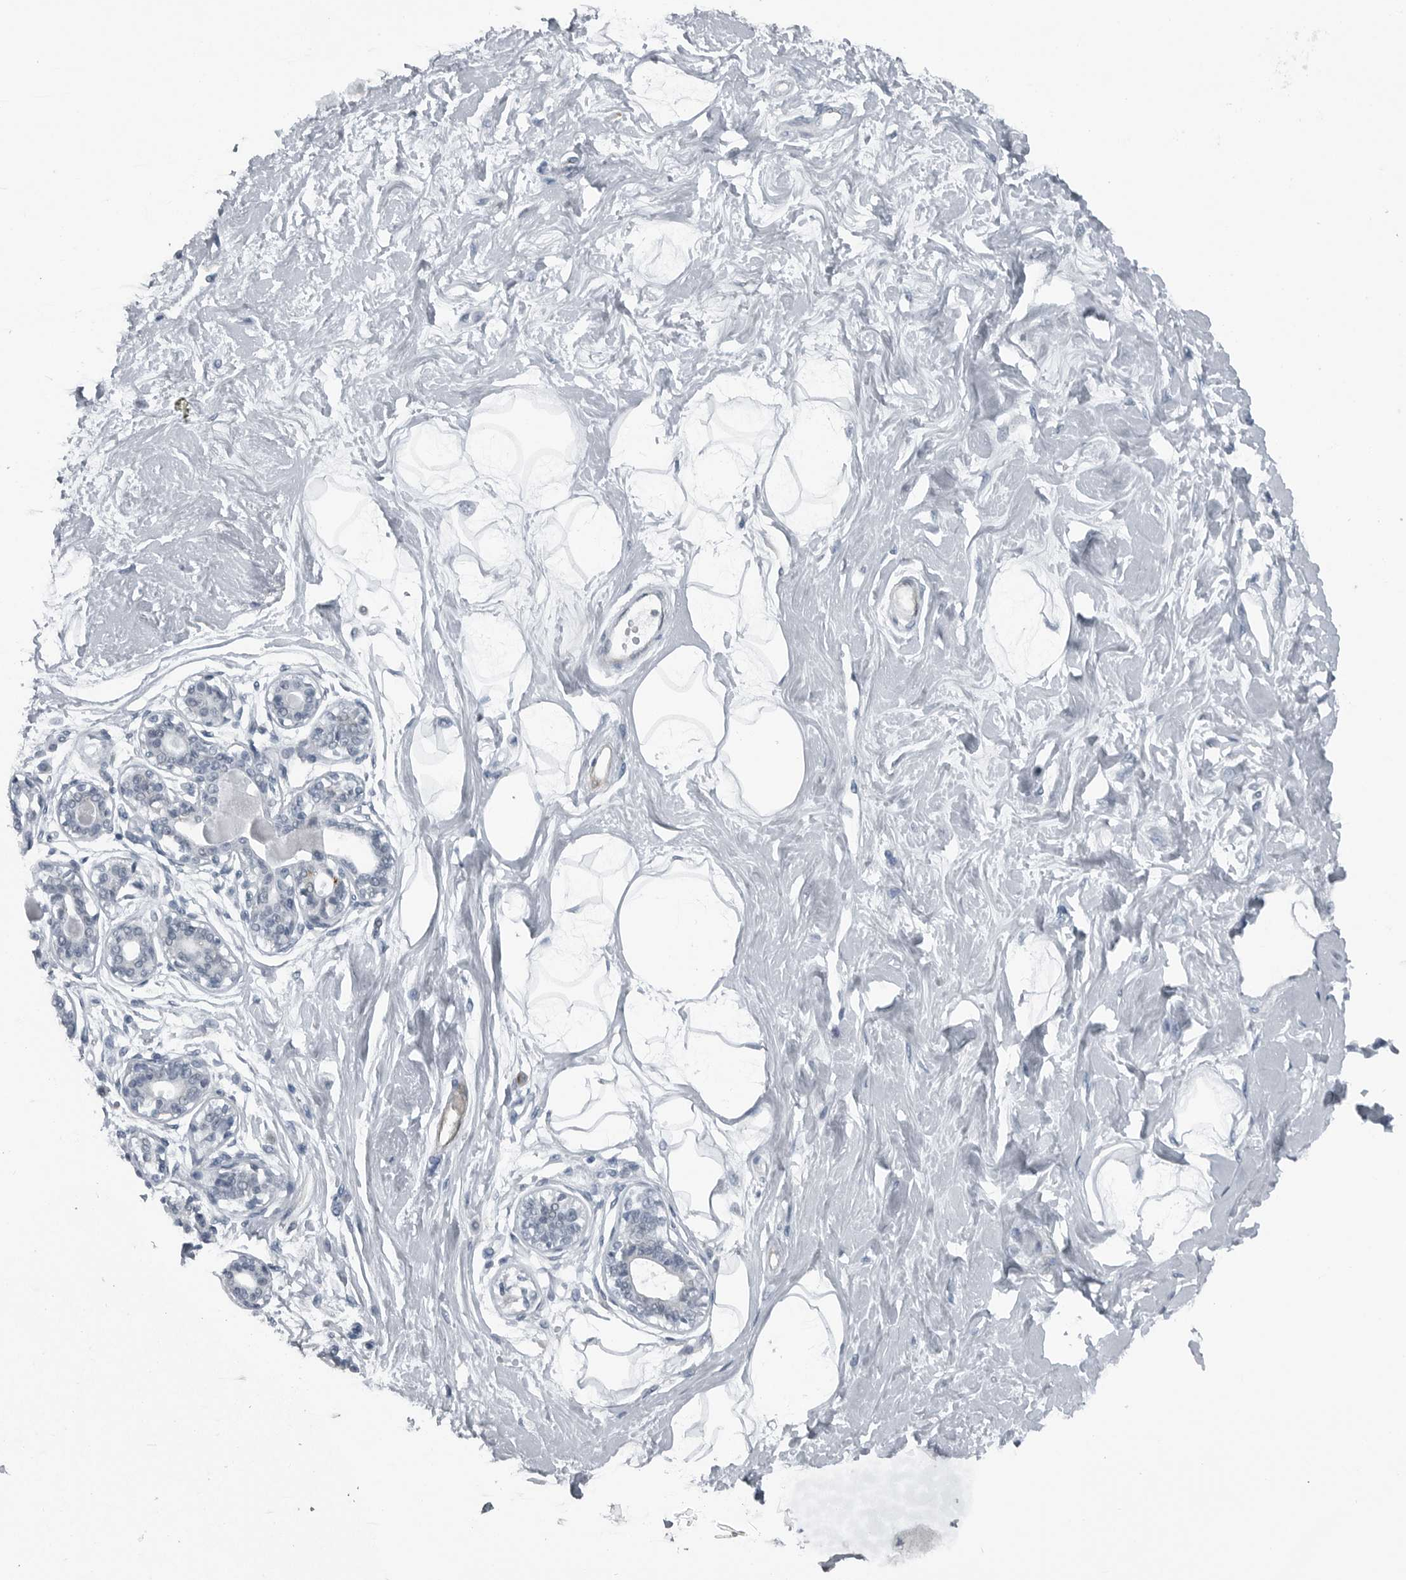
{"staining": {"intensity": "negative", "quantity": "none", "location": "none"}, "tissue": "breast", "cell_type": "Adipocytes", "image_type": "normal", "snomed": [{"axis": "morphology", "description": "Normal tissue, NOS"}, {"axis": "topography", "description": "Breast"}], "caption": "Micrograph shows no significant protein staining in adipocytes of benign breast.", "gene": "GAK", "patient": {"sex": "female", "age": 45}}